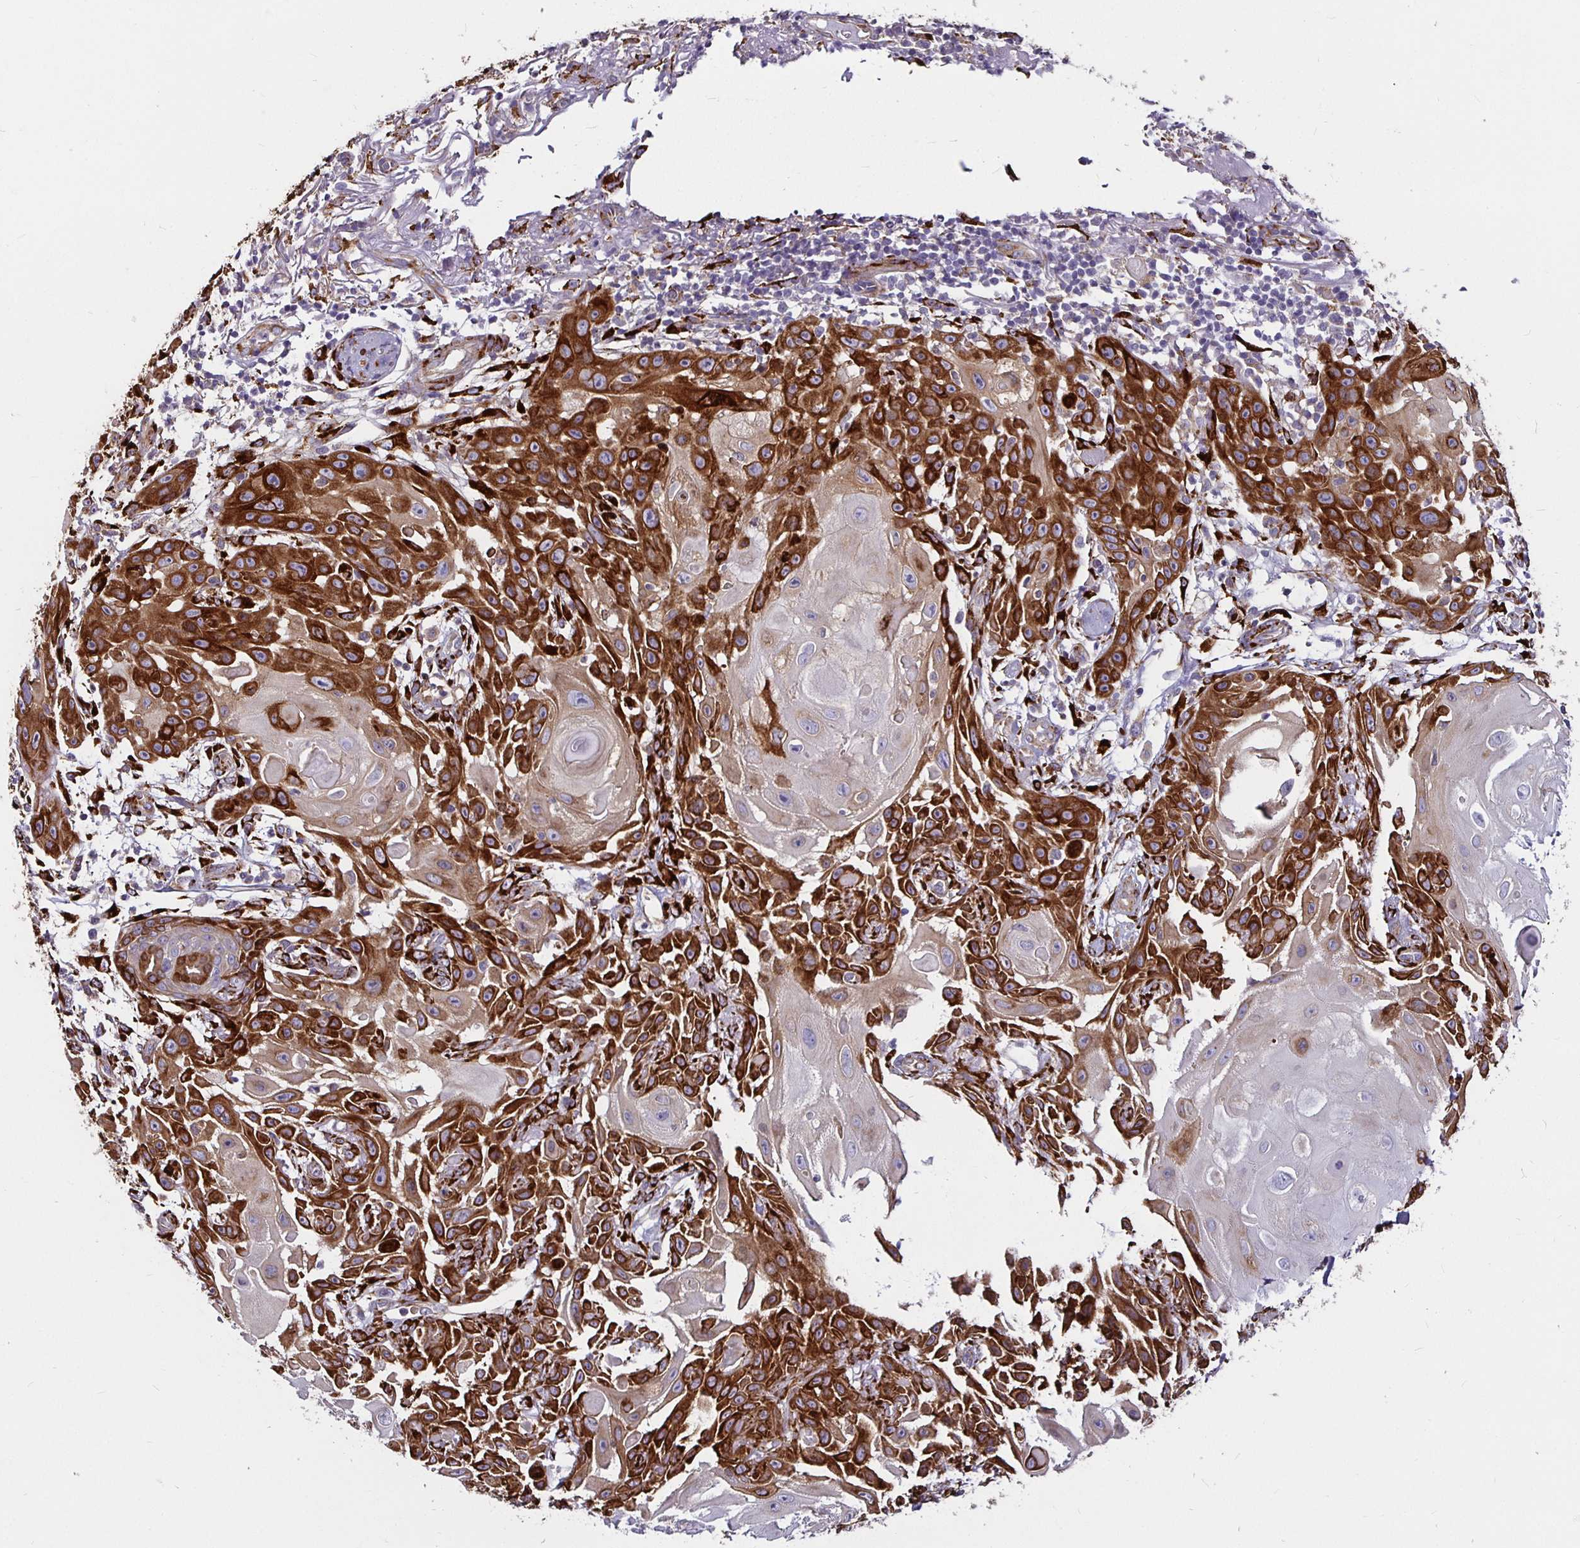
{"staining": {"intensity": "strong", "quantity": "25%-75%", "location": "cytoplasmic/membranous"}, "tissue": "skin cancer", "cell_type": "Tumor cells", "image_type": "cancer", "snomed": [{"axis": "morphology", "description": "Squamous cell carcinoma, NOS"}, {"axis": "topography", "description": "Skin"}], "caption": "Immunohistochemical staining of skin squamous cell carcinoma reveals strong cytoplasmic/membranous protein expression in approximately 25%-75% of tumor cells.", "gene": "P4HA2", "patient": {"sex": "female", "age": 91}}